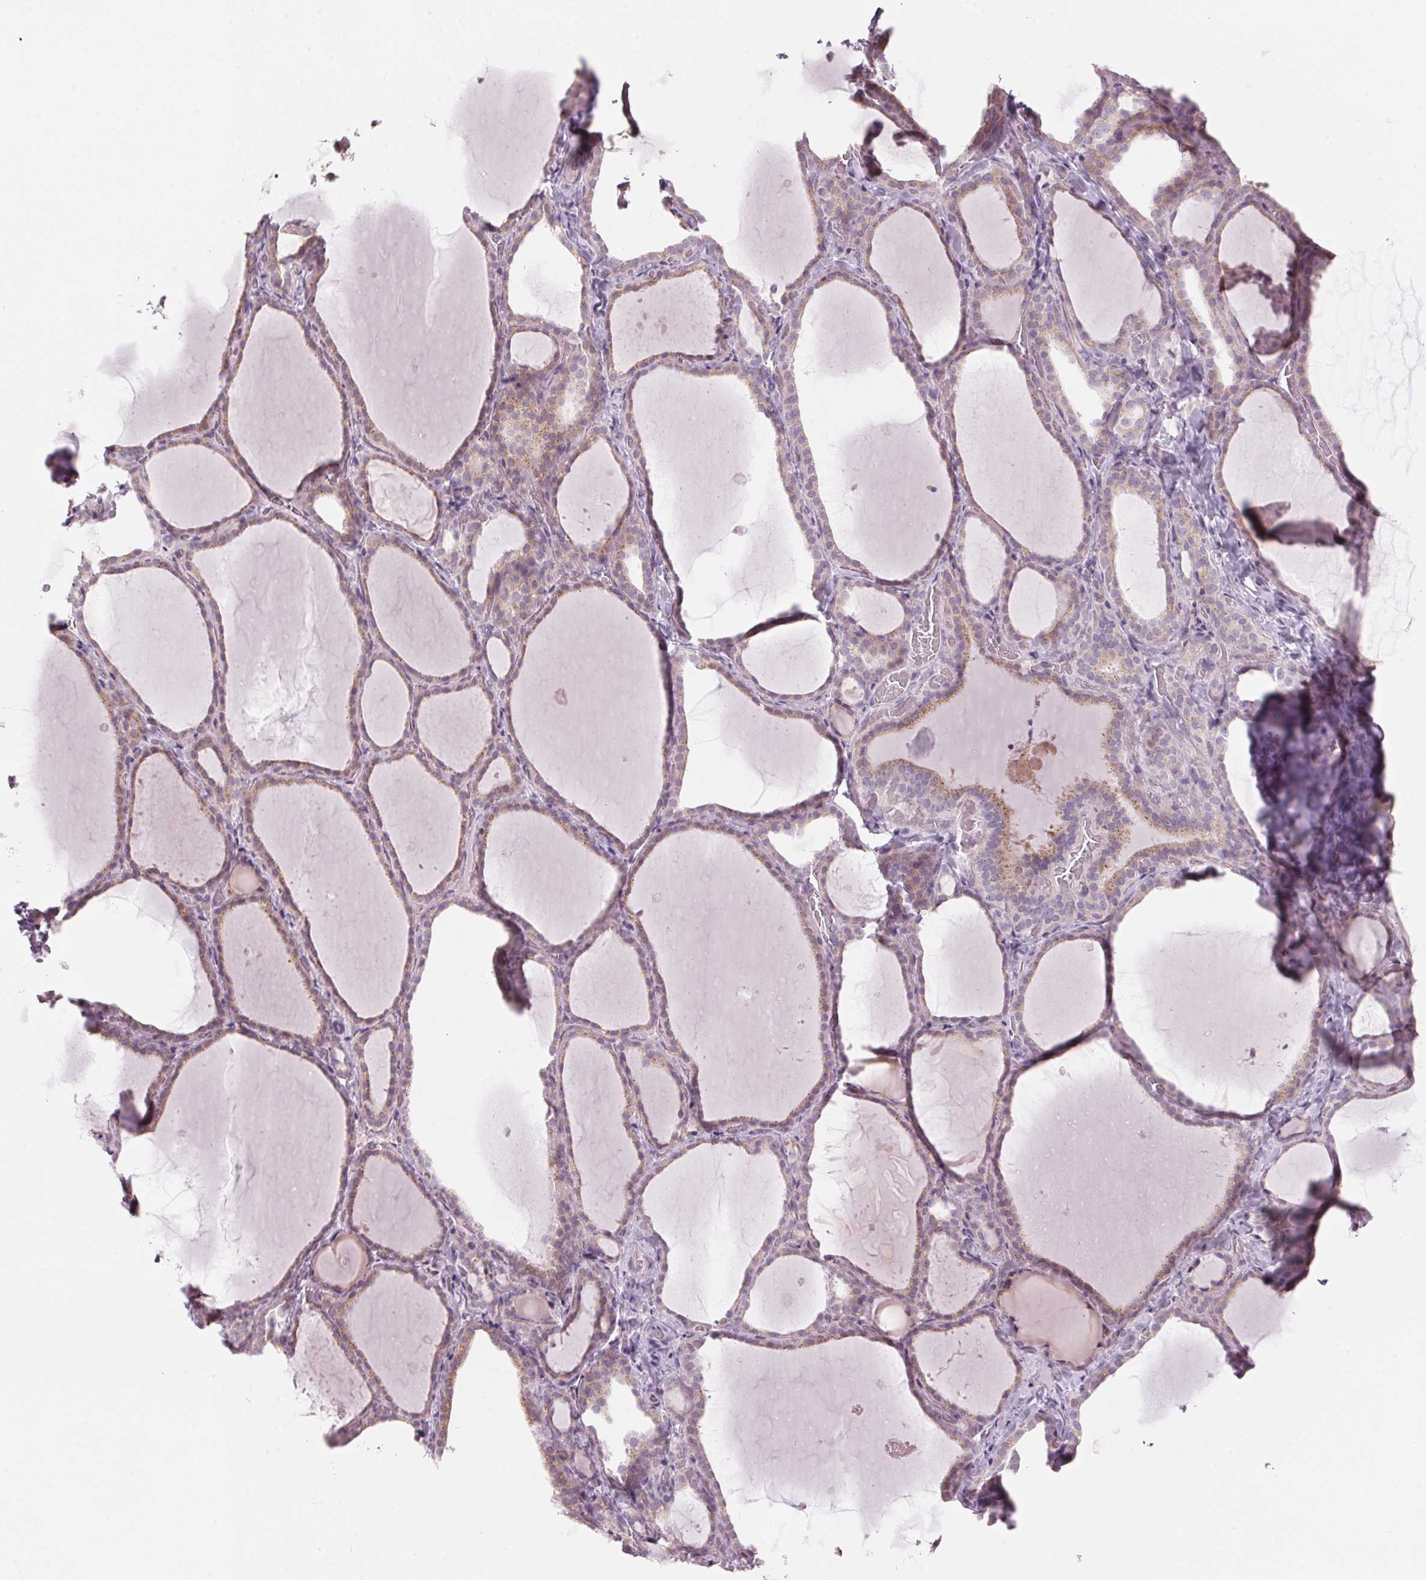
{"staining": {"intensity": "weak", "quantity": "25%-75%", "location": "cytoplasmic/membranous"}, "tissue": "thyroid gland", "cell_type": "Glandular cells", "image_type": "normal", "snomed": [{"axis": "morphology", "description": "Normal tissue, NOS"}, {"axis": "topography", "description": "Thyroid gland"}], "caption": "Benign thyroid gland displays weak cytoplasmic/membranous positivity in approximately 25%-75% of glandular cells The staining was performed using DAB, with brown indicating positive protein expression. Nuclei are stained blue with hematoxylin..", "gene": "GNMT", "patient": {"sex": "female", "age": 22}}